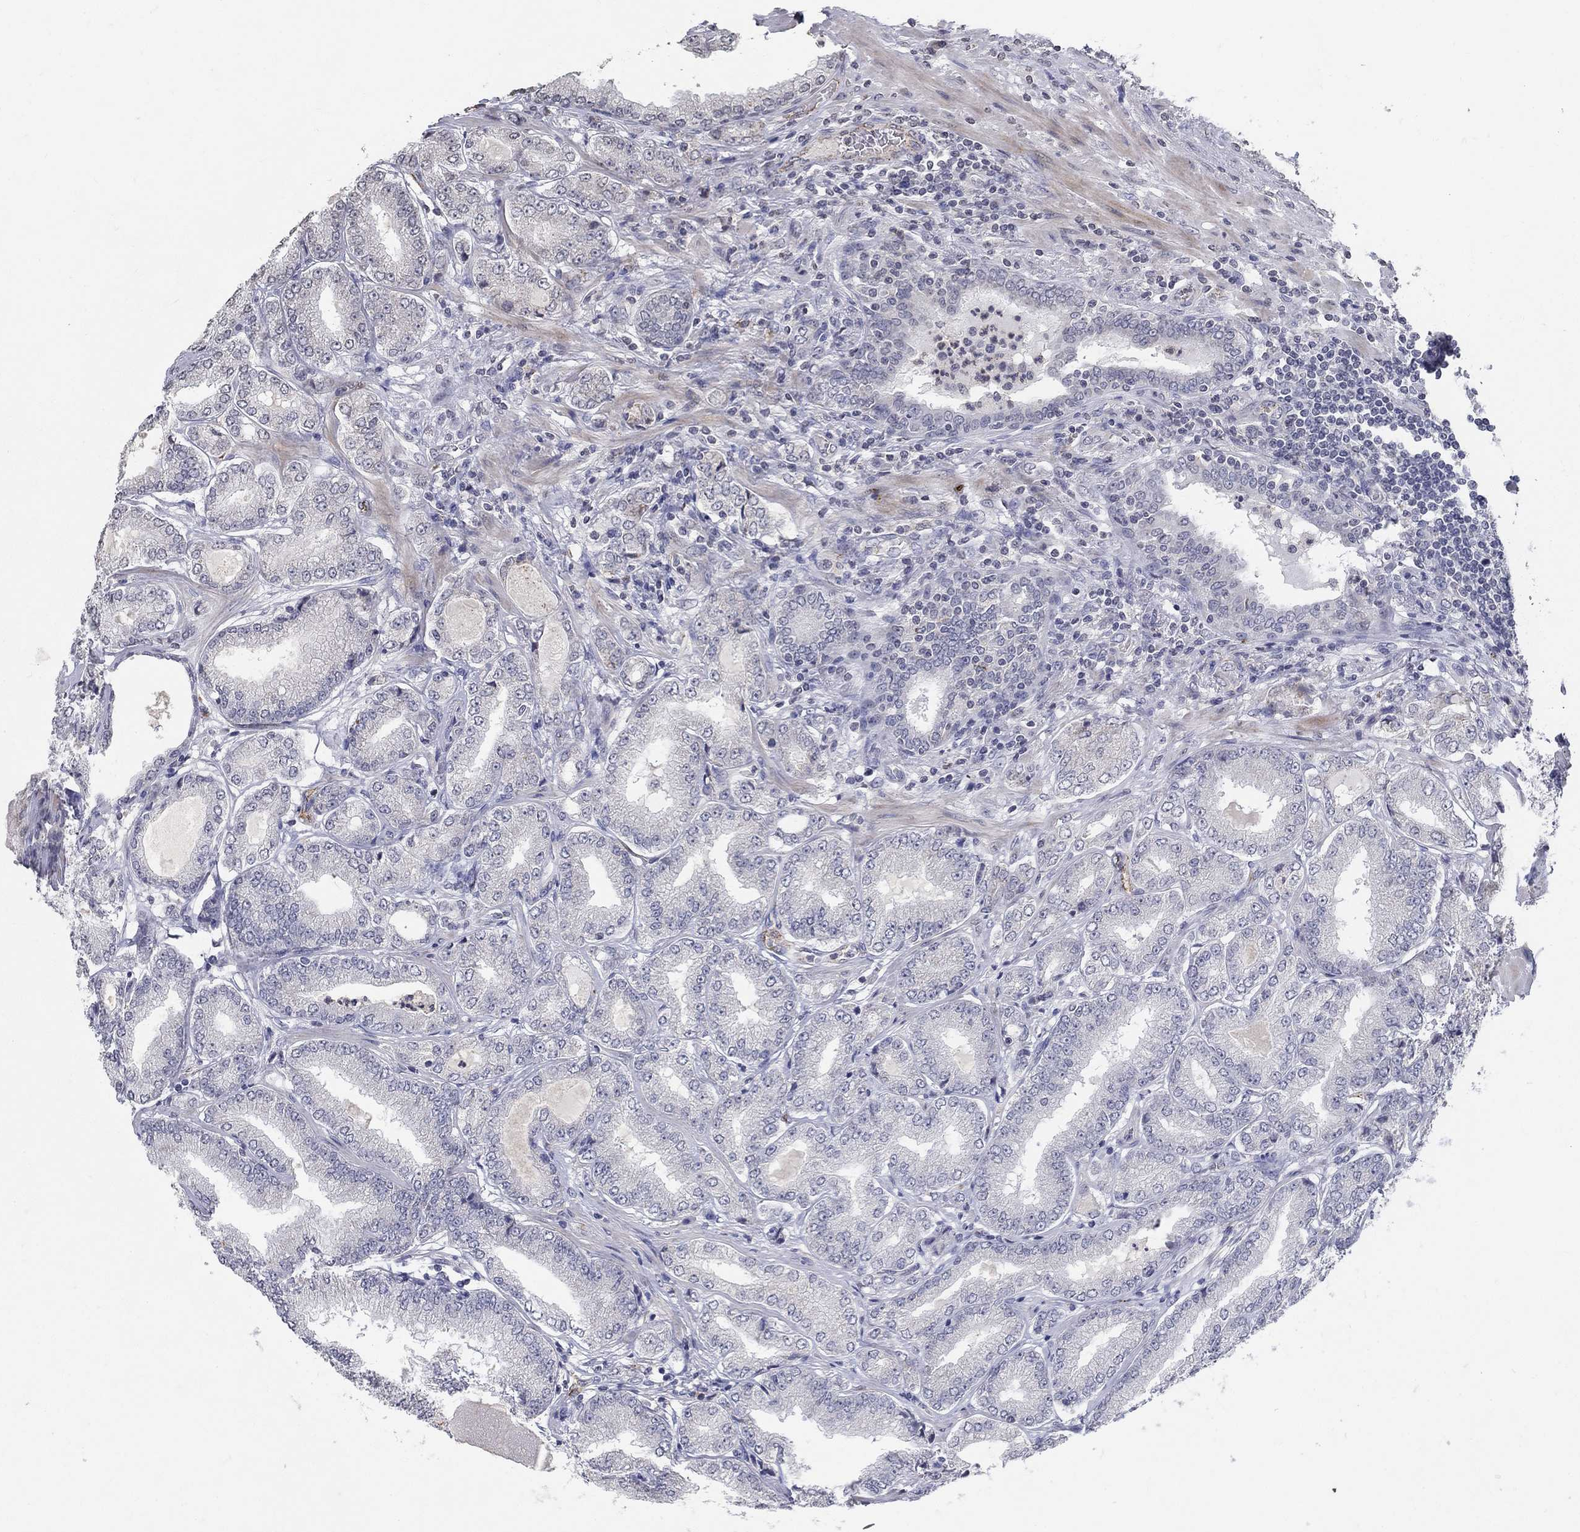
{"staining": {"intensity": "negative", "quantity": "none", "location": "none"}, "tissue": "prostate cancer", "cell_type": "Tumor cells", "image_type": "cancer", "snomed": [{"axis": "morphology", "description": "Adenocarcinoma, NOS"}, {"axis": "topography", "description": "Prostate"}], "caption": "A histopathology image of human prostate cancer (adenocarcinoma) is negative for staining in tumor cells.", "gene": "TINAG", "patient": {"sex": "male", "age": 65}}